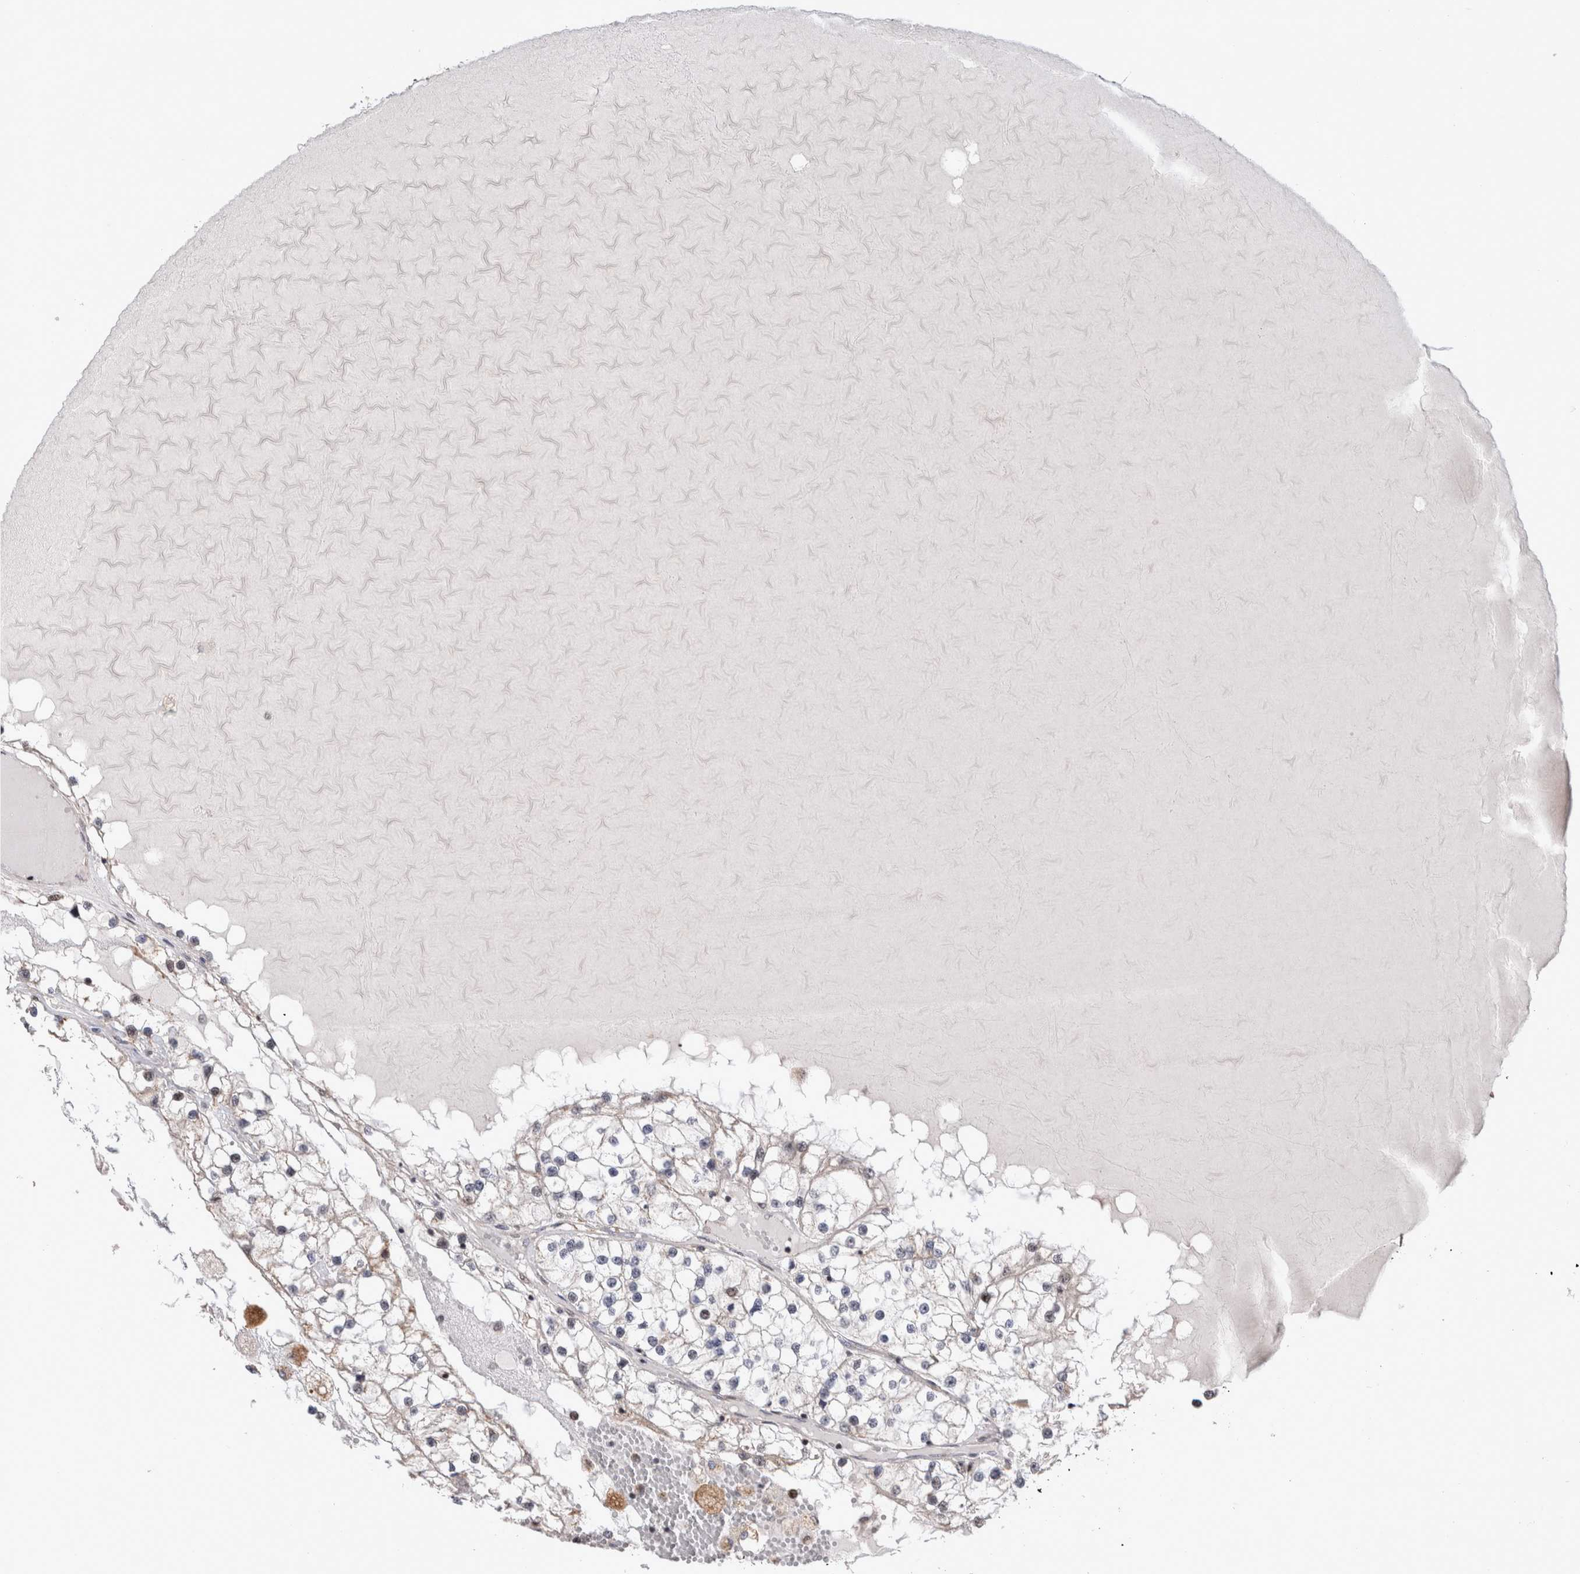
{"staining": {"intensity": "negative", "quantity": "none", "location": "none"}, "tissue": "renal cancer", "cell_type": "Tumor cells", "image_type": "cancer", "snomed": [{"axis": "morphology", "description": "Adenocarcinoma, NOS"}, {"axis": "topography", "description": "Kidney"}], "caption": "High power microscopy photomicrograph of an immunohistochemistry (IHC) image of adenocarcinoma (renal), revealing no significant positivity in tumor cells.", "gene": "MRPL37", "patient": {"sex": "male", "age": 68}}